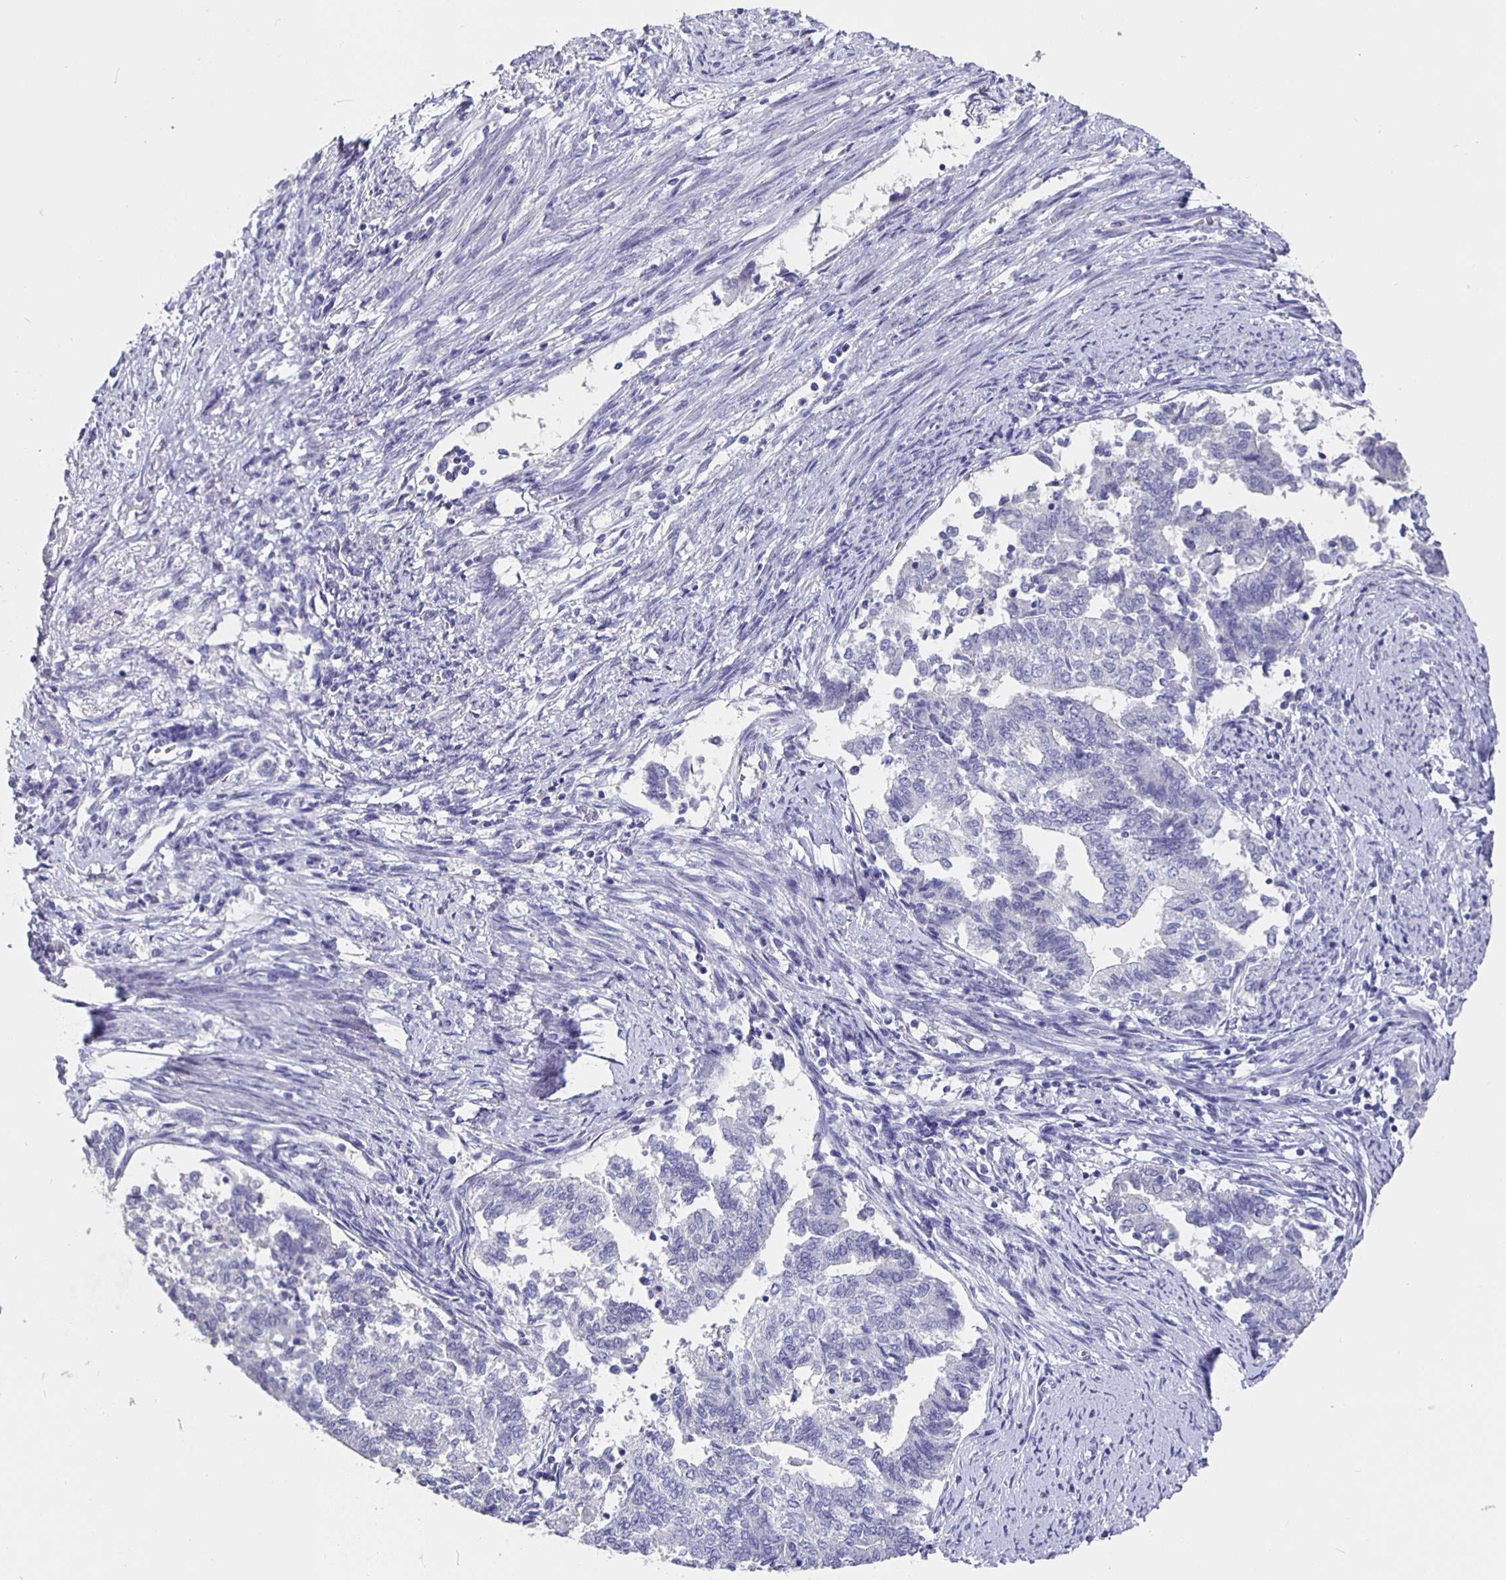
{"staining": {"intensity": "negative", "quantity": "none", "location": "none"}, "tissue": "endometrial cancer", "cell_type": "Tumor cells", "image_type": "cancer", "snomed": [{"axis": "morphology", "description": "Adenocarcinoma, NOS"}, {"axis": "topography", "description": "Endometrium"}], "caption": "Immunohistochemistry (IHC) micrograph of human endometrial cancer (adenocarcinoma) stained for a protein (brown), which displays no expression in tumor cells.", "gene": "CFAP74", "patient": {"sex": "female", "age": 65}}